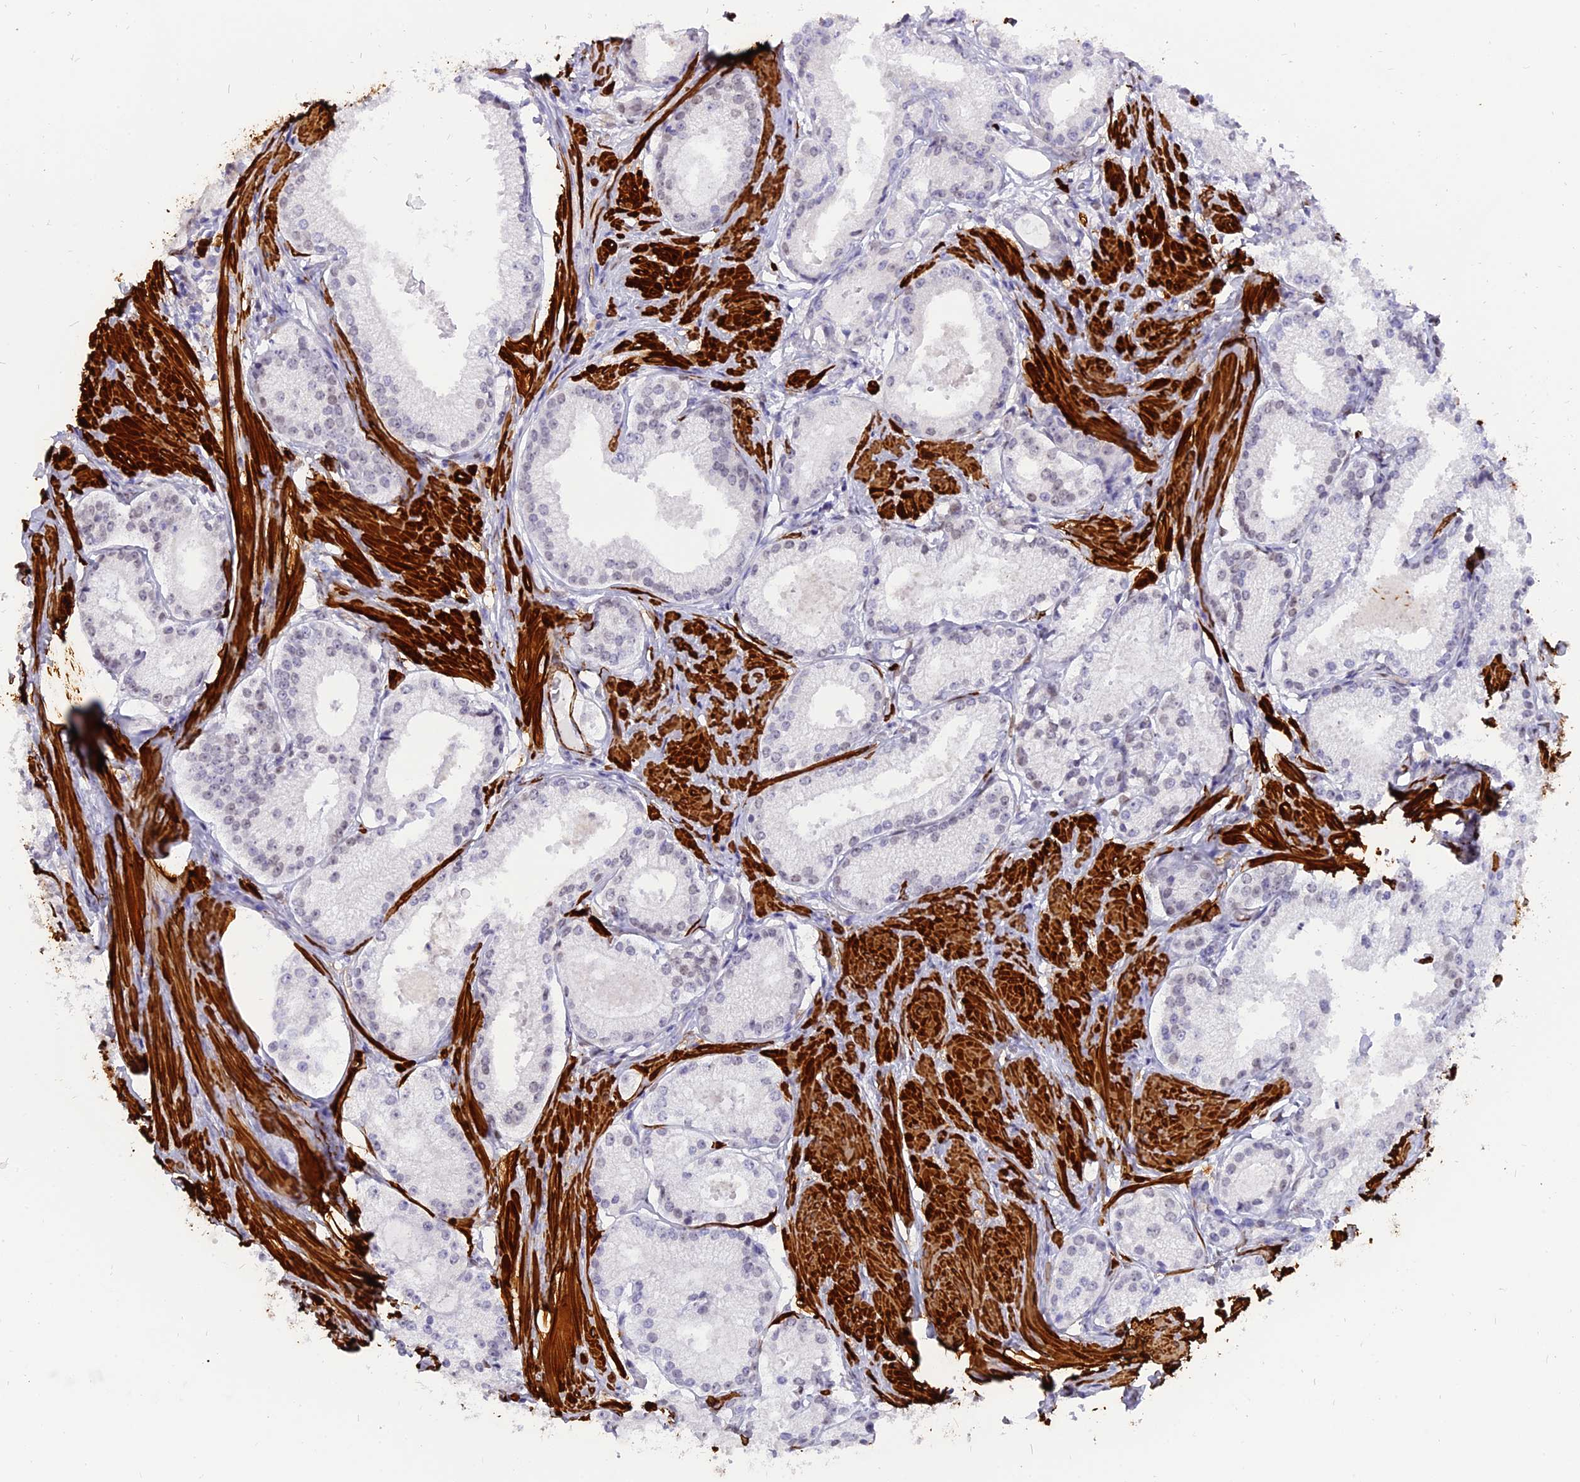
{"staining": {"intensity": "weak", "quantity": "25%-75%", "location": "nuclear"}, "tissue": "prostate cancer", "cell_type": "Tumor cells", "image_type": "cancer", "snomed": [{"axis": "morphology", "description": "Adenocarcinoma, Low grade"}, {"axis": "topography", "description": "Prostate"}], "caption": "Immunohistochemistry (DAB (3,3'-diaminobenzidine)) staining of prostate cancer displays weak nuclear protein positivity in about 25%-75% of tumor cells. The staining was performed using DAB, with brown indicating positive protein expression. Nuclei are stained blue with hematoxylin.", "gene": "CENPV", "patient": {"sex": "male", "age": 57}}